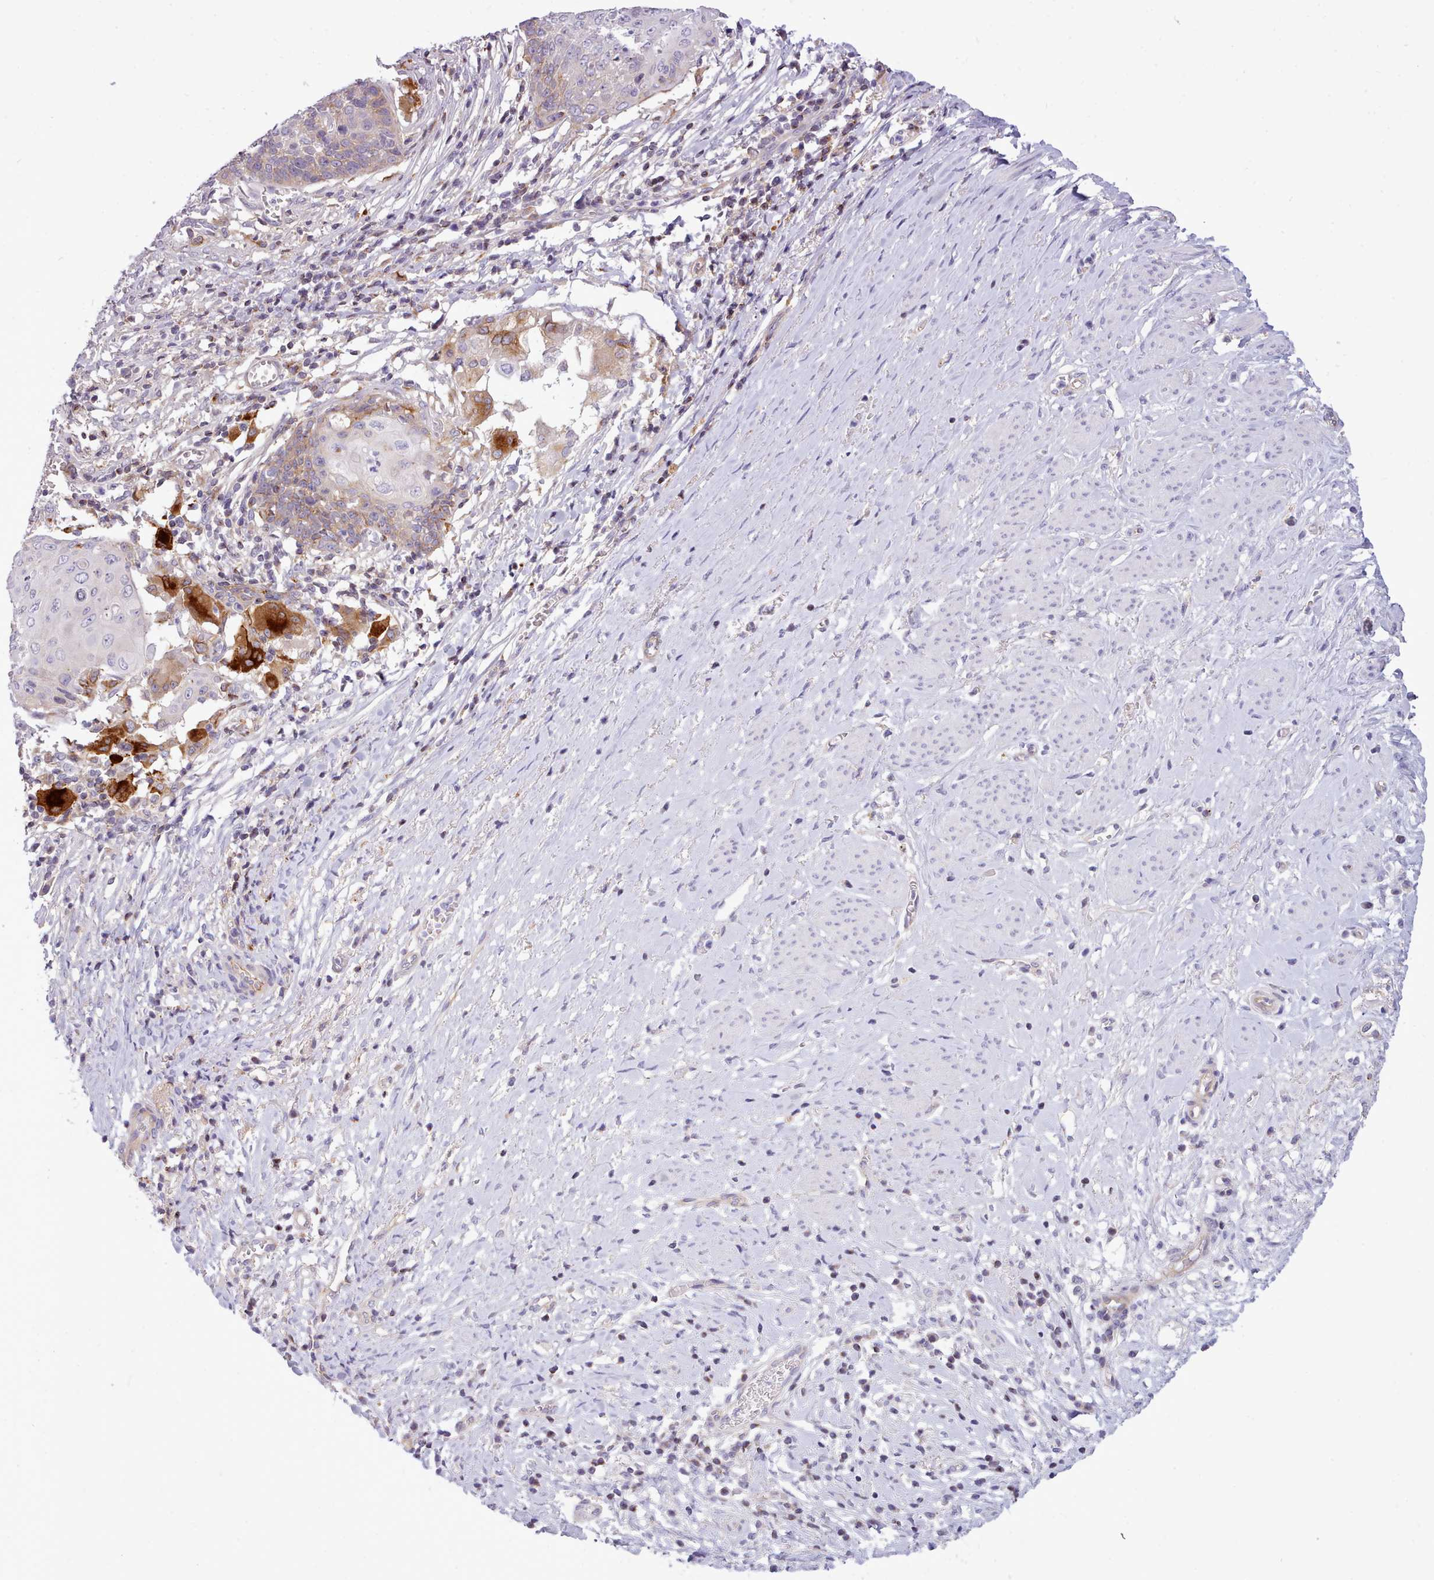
{"staining": {"intensity": "strong", "quantity": "<25%", "location": "cytoplasmic/membranous"}, "tissue": "cervical cancer", "cell_type": "Tumor cells", "image_type": "cancer", "snomed": [{"axis": "morphology", "description": "Squamous cell carcinoma, NOS"}, {"axis": "topography", "description": "Cervix"}], "caption": "Human cervical cancer (squamous cell carcinoma) stained for a protein (brown) displays strong cytoplasmic/membranous positive staining in about <25% of tumor cells.", "gene": "CYP2A13", "patient": {"sex": "female", "age": 39}}